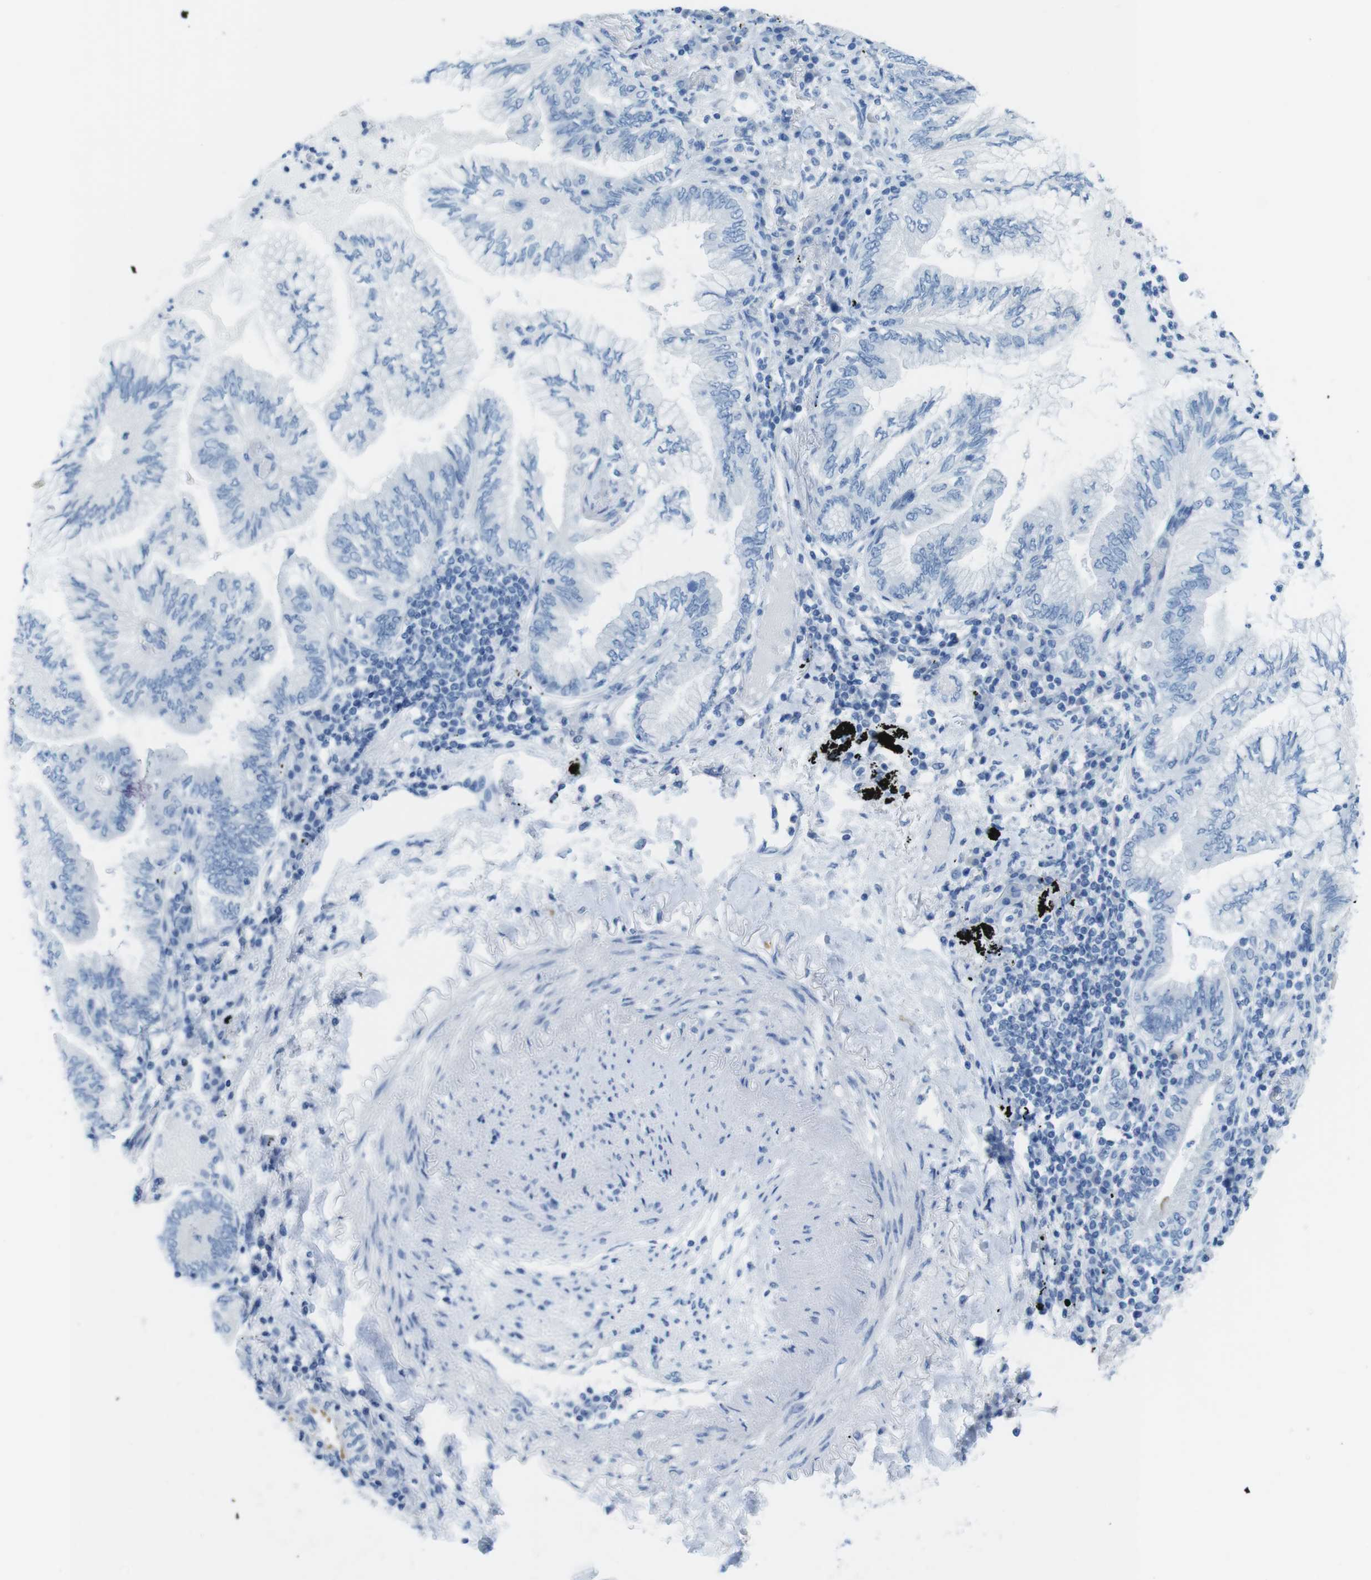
{"staining": {"intensity": "negative", "quantity": "none", "location": "none"}, "tissue": "lung cancer", "cell_type": "Tumor cells", "image_type": "cancer", "snomed": [{"axis": "morphology", "description": "Normal tissue, NOS"}, {"axis": "morphology", "description": "Adenocarcinoma, NOS"}, {"axis": "topography", "description": "Bronchus"}, {"axis": "topography", "description": "Lung"}], "caption": "IHC image of neoplastic tissue: lung adenocarcinoma stained with DAB (3,3'-diaminobenzidine) exhibits no significant protein staining in tumor cells. (Immunohistochemistry, brightfield microscopy, high magnification).", "gene": "GAP43", "patient": {"sex": "female", "age": 70}}